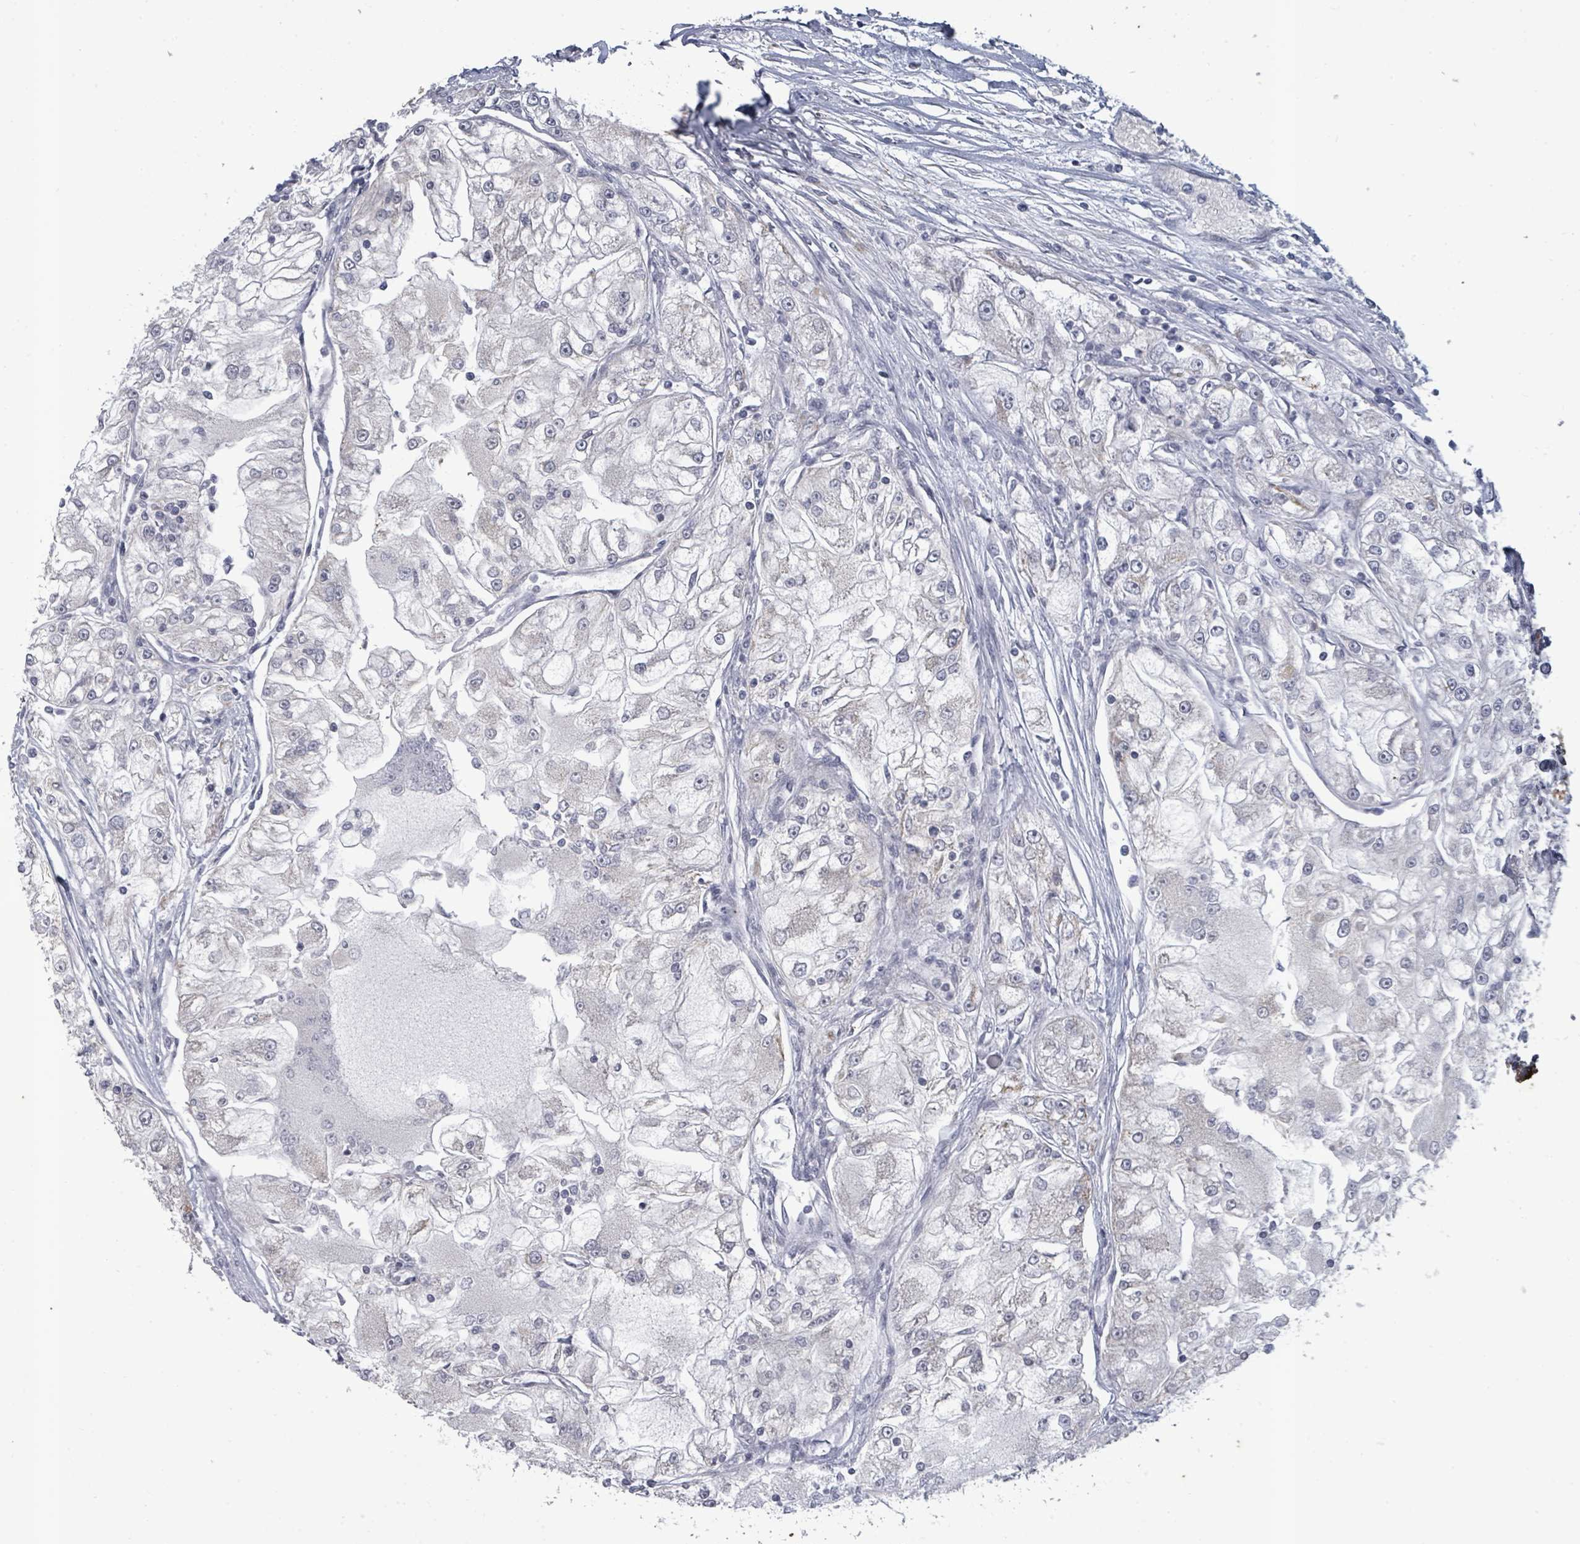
{"staining": {"intensity": "negative", "quantity": "none", "location": "none"}, "tissue": "renal cancer", "cell_type": "Tumor cells", "image_type": "cancer", "snomed": [{"axis": "morphology", "description": "Adenocarcinoma, NOS"}, {"axis": "topography", "description": "Kidney"}], "caption": "Renal cancer (adenocarcinoma) was stained to show a protein in brown. There is no significant positivity in tumor cells.", "gene": "PTPN20", "patient": {"sex": "female", "age": 72}}